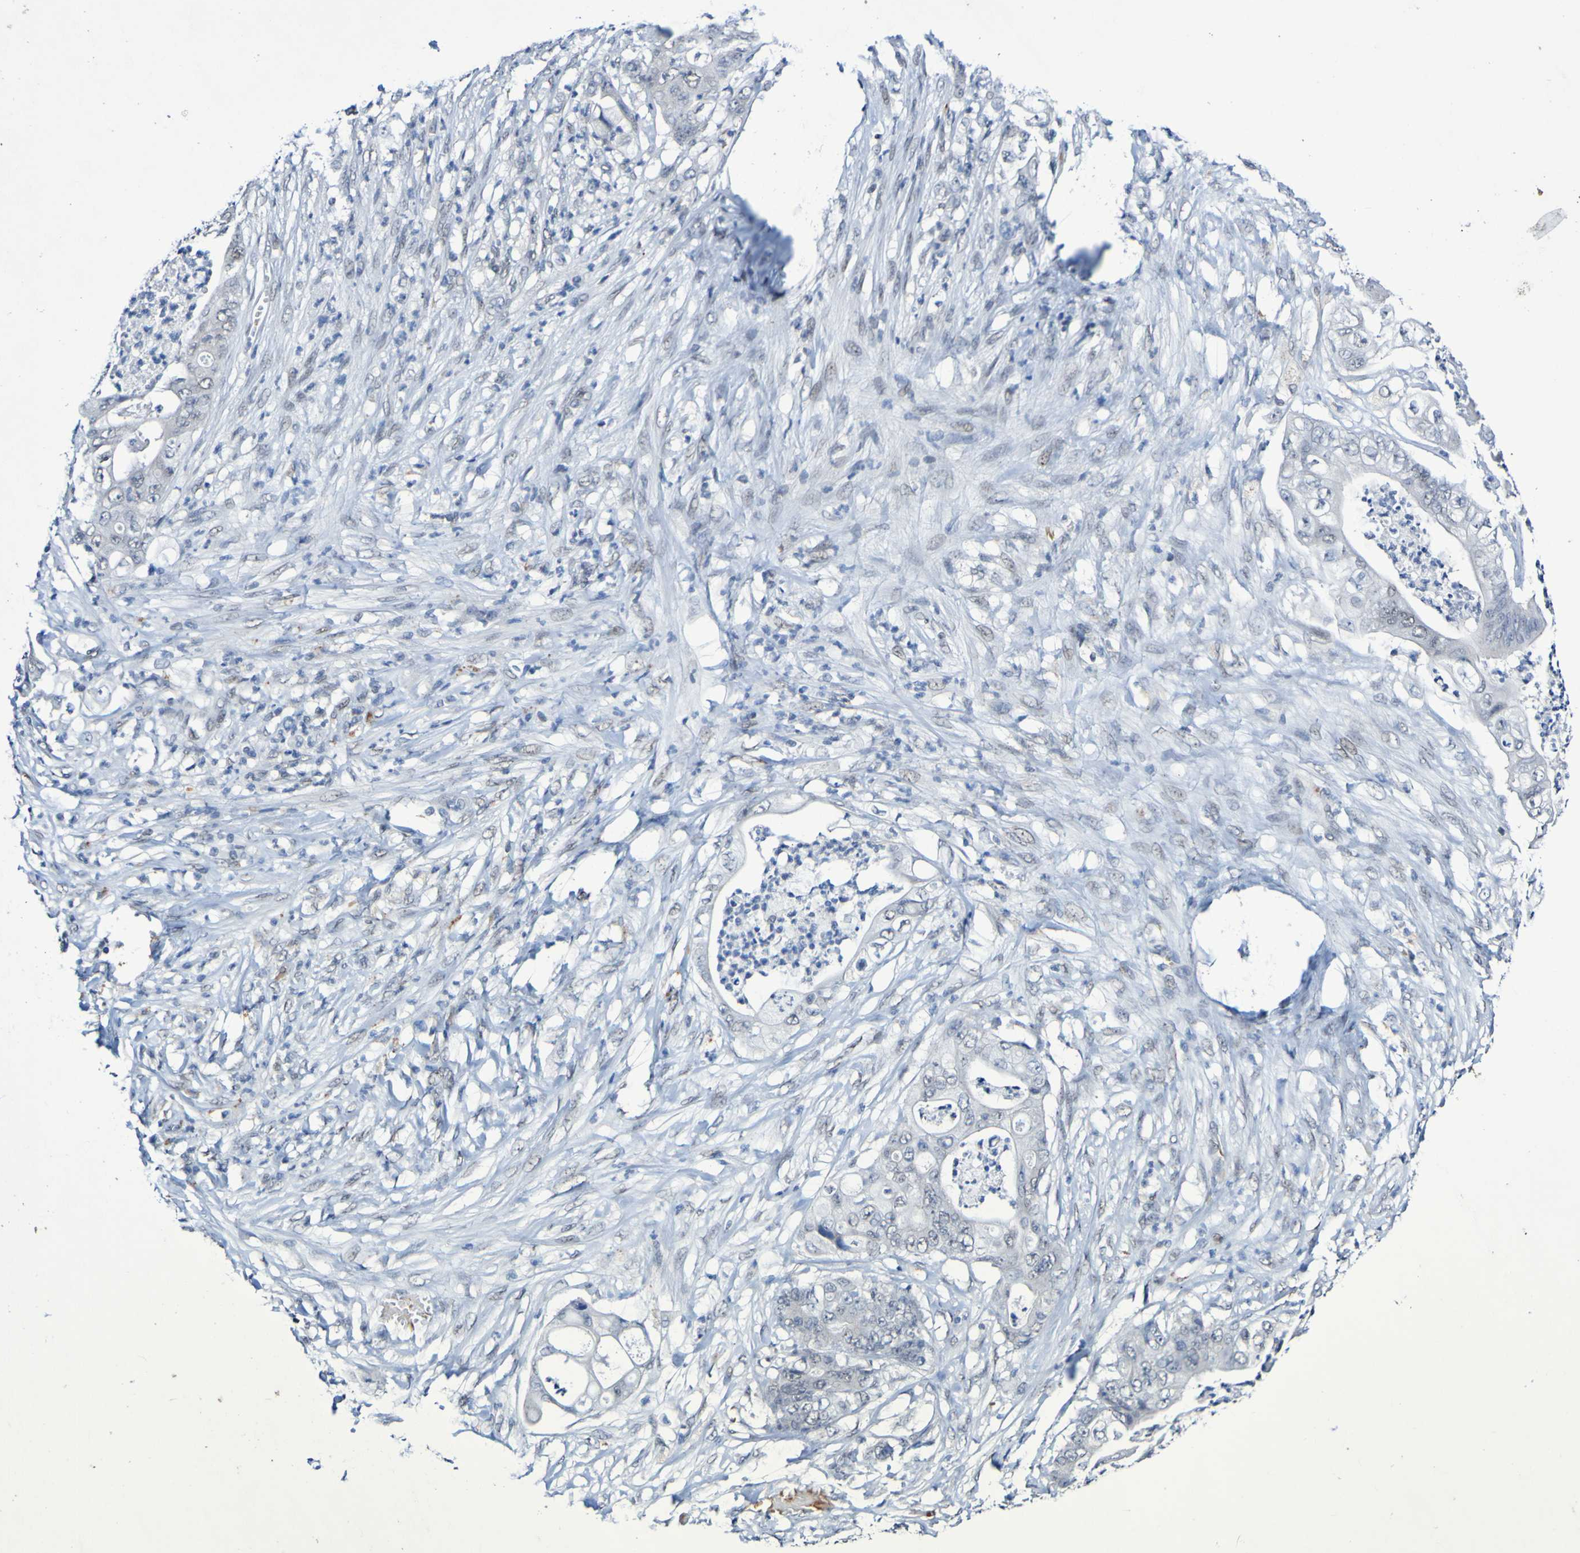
{"staining": {"intensity": "weak", "quantity": "<25%", "location": "nuclear"}, "tissue": "stomach cancer", "cell_type": "Tumor cells", "image_type": "cancer", "snomed": [{"axis": "morphology", "description": "Adenocarcinoma, NOS"}, {"axis": "topography", "description": "Stomach"}], "caption": "Immunohistochemistry (IHC) of stomach adenocarcinoma reveals no expression in tumor cells.", "gene": "PCGF1", "patient": {"sex": "female", "age": 73}}